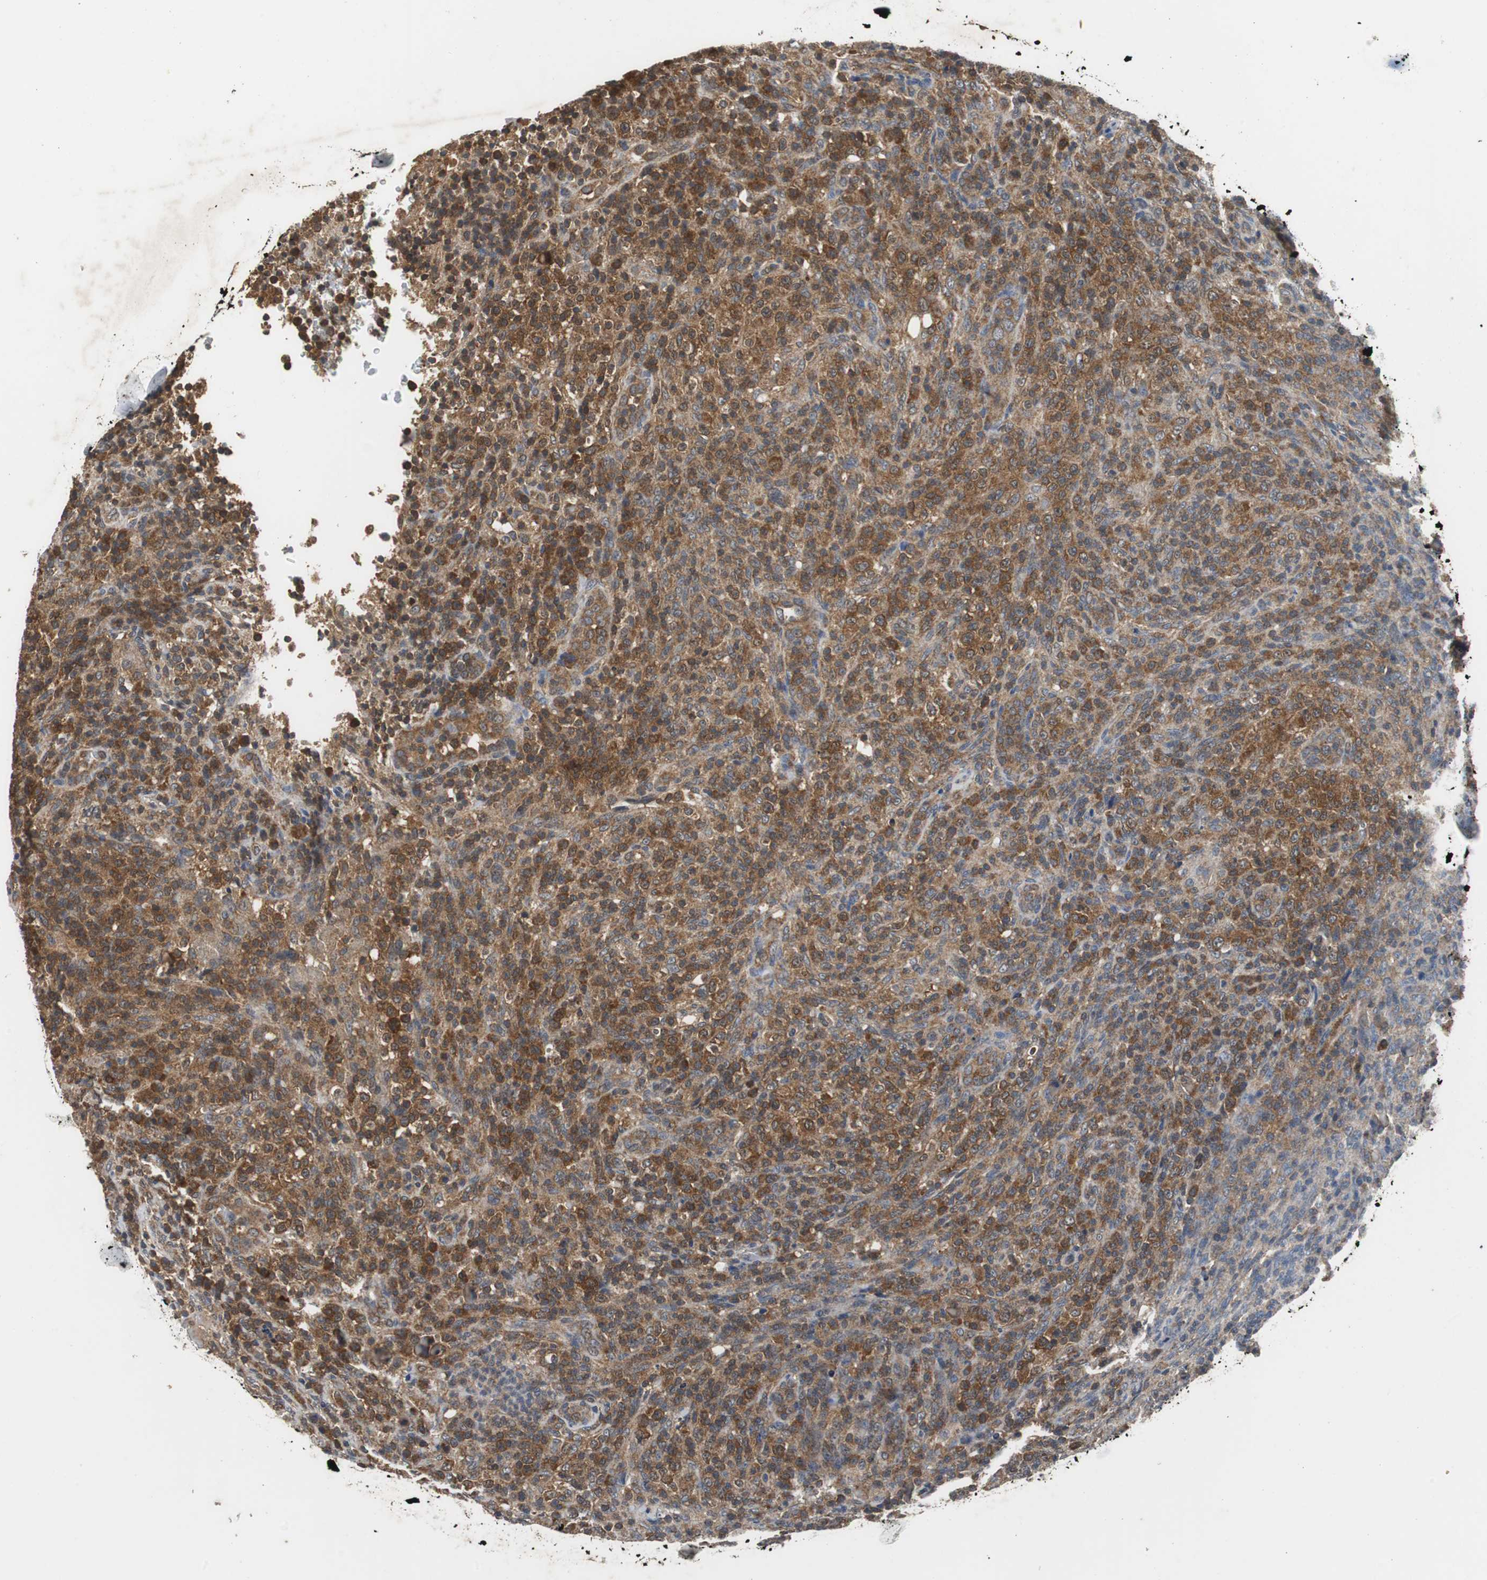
{"staining": {"intensity": "moderate", "quantity": ">75%", "location": "cytoplasmic/membranous"}, "tissue": "lymphoma", "cell_type": "Tumor cells", "image_type": "cancer", "snomed": [{"axis": "morphology", "description": "Malignant lymphoma, non-Hodgkin's type, High grade"}, {"axis": "topography", "description": "Lymph node"}], "caption": "Protein expression by immunohistochemistry demonstrates moderate cytoplasmic/membranous staining in approximately >75% of tumor cells in lymphoma. The protein is shown in brown color, while the nuclei are stained blue.", "gene": "VBP1", "patient": {"sex": "female", "age": 76}}